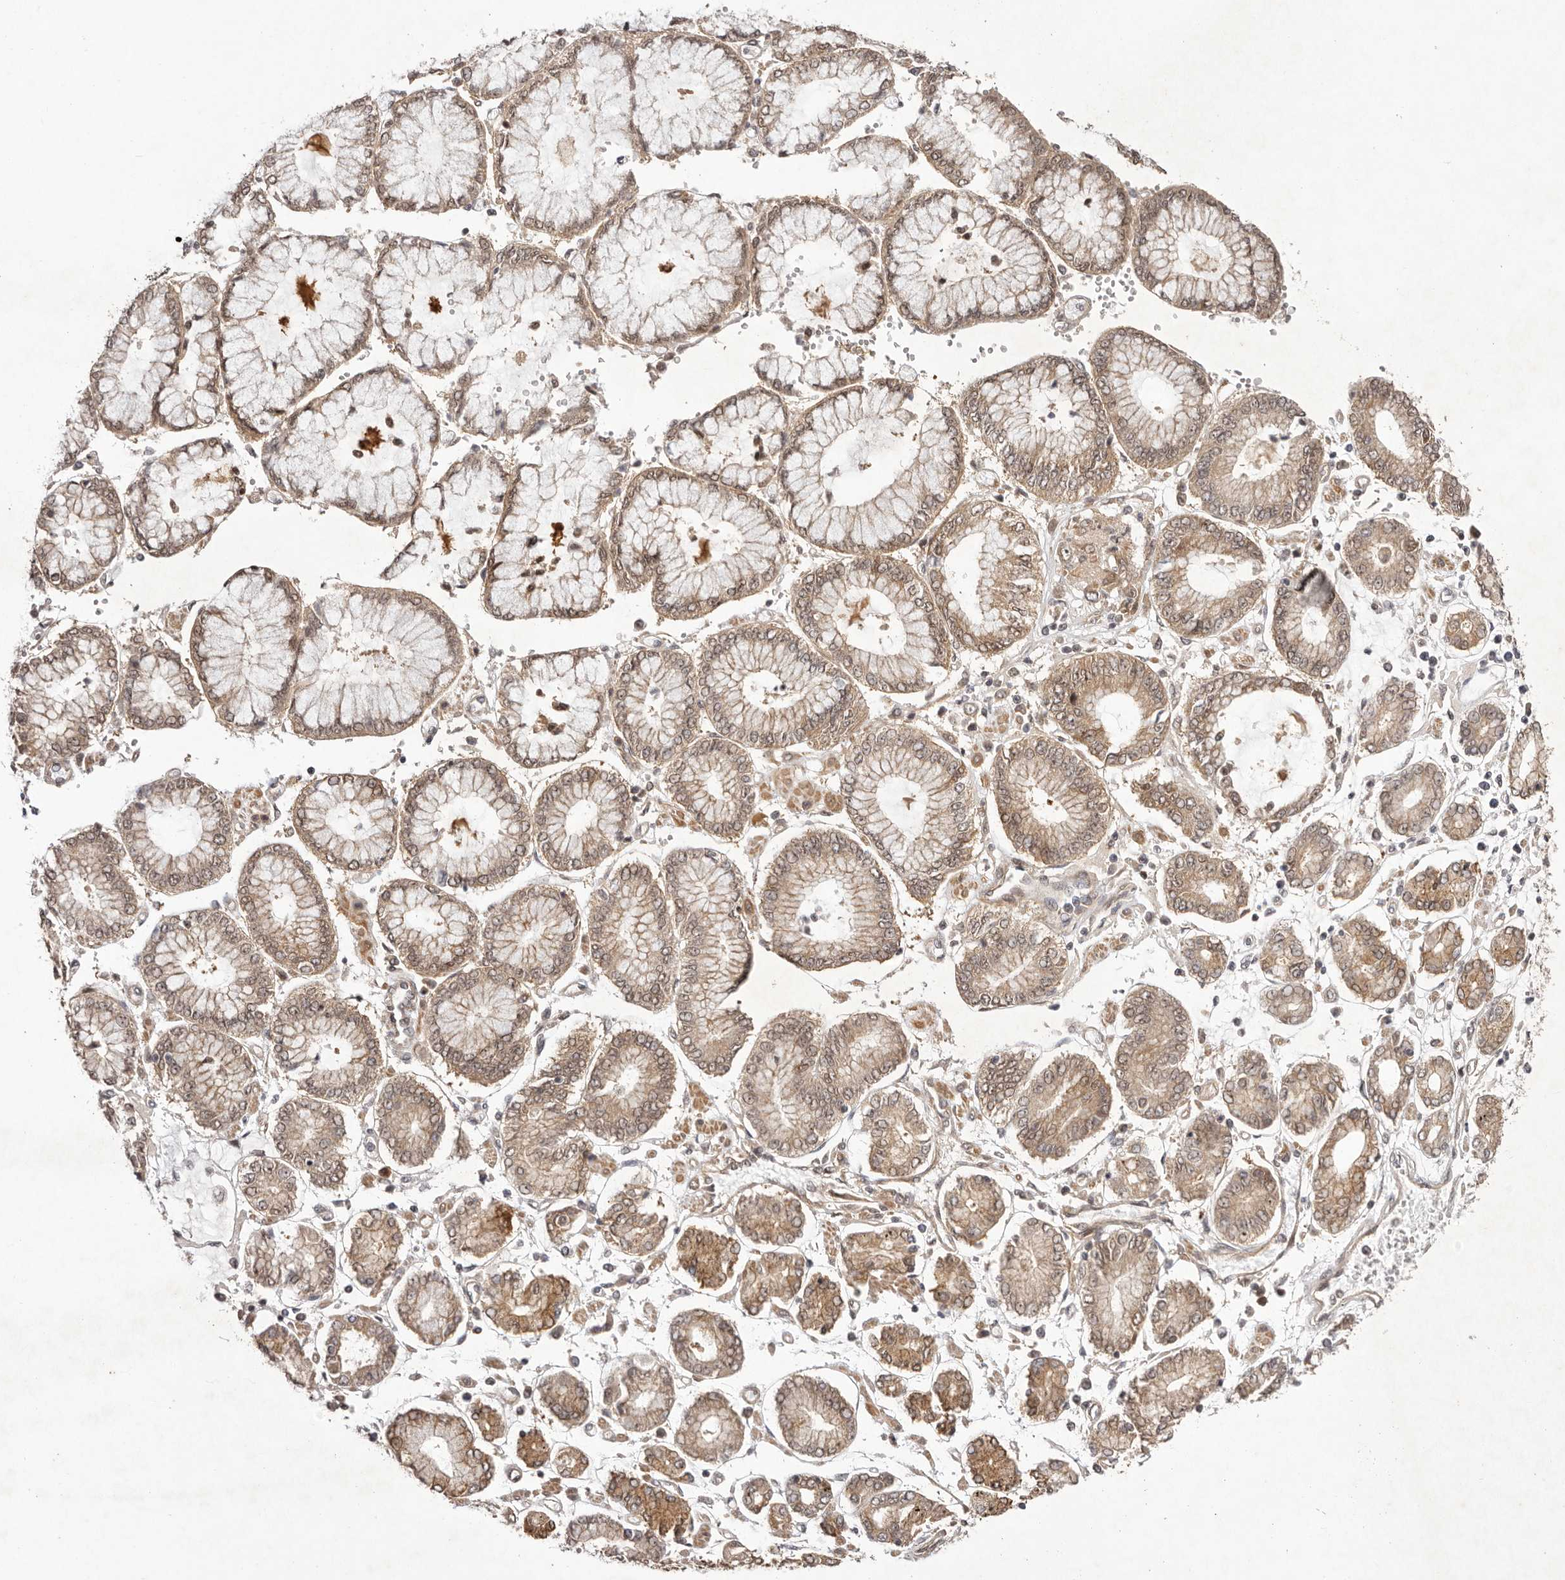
{"staining": {"intensity": "moderate", "quantity": ">75%", "location": "cytoplasmic/membranous,nuclear"}, "tissue": "stomach cancer", "cell_type": "Tumor cells", "image_type": "cancer", "snomed": [{"axis": "morphology", "description": "Adenocarcinoma, NOS"}, {"axis": "topography", "description": "Stomach"}], "caption": "Tumor cells reveal moderate cytoplasmic/membranous and nuclear positivity in about >75% of cells in stomach cancer (adenocarcinoma).", "gene": "BUD31", "patient": {"sex": "male", "age": 76}}